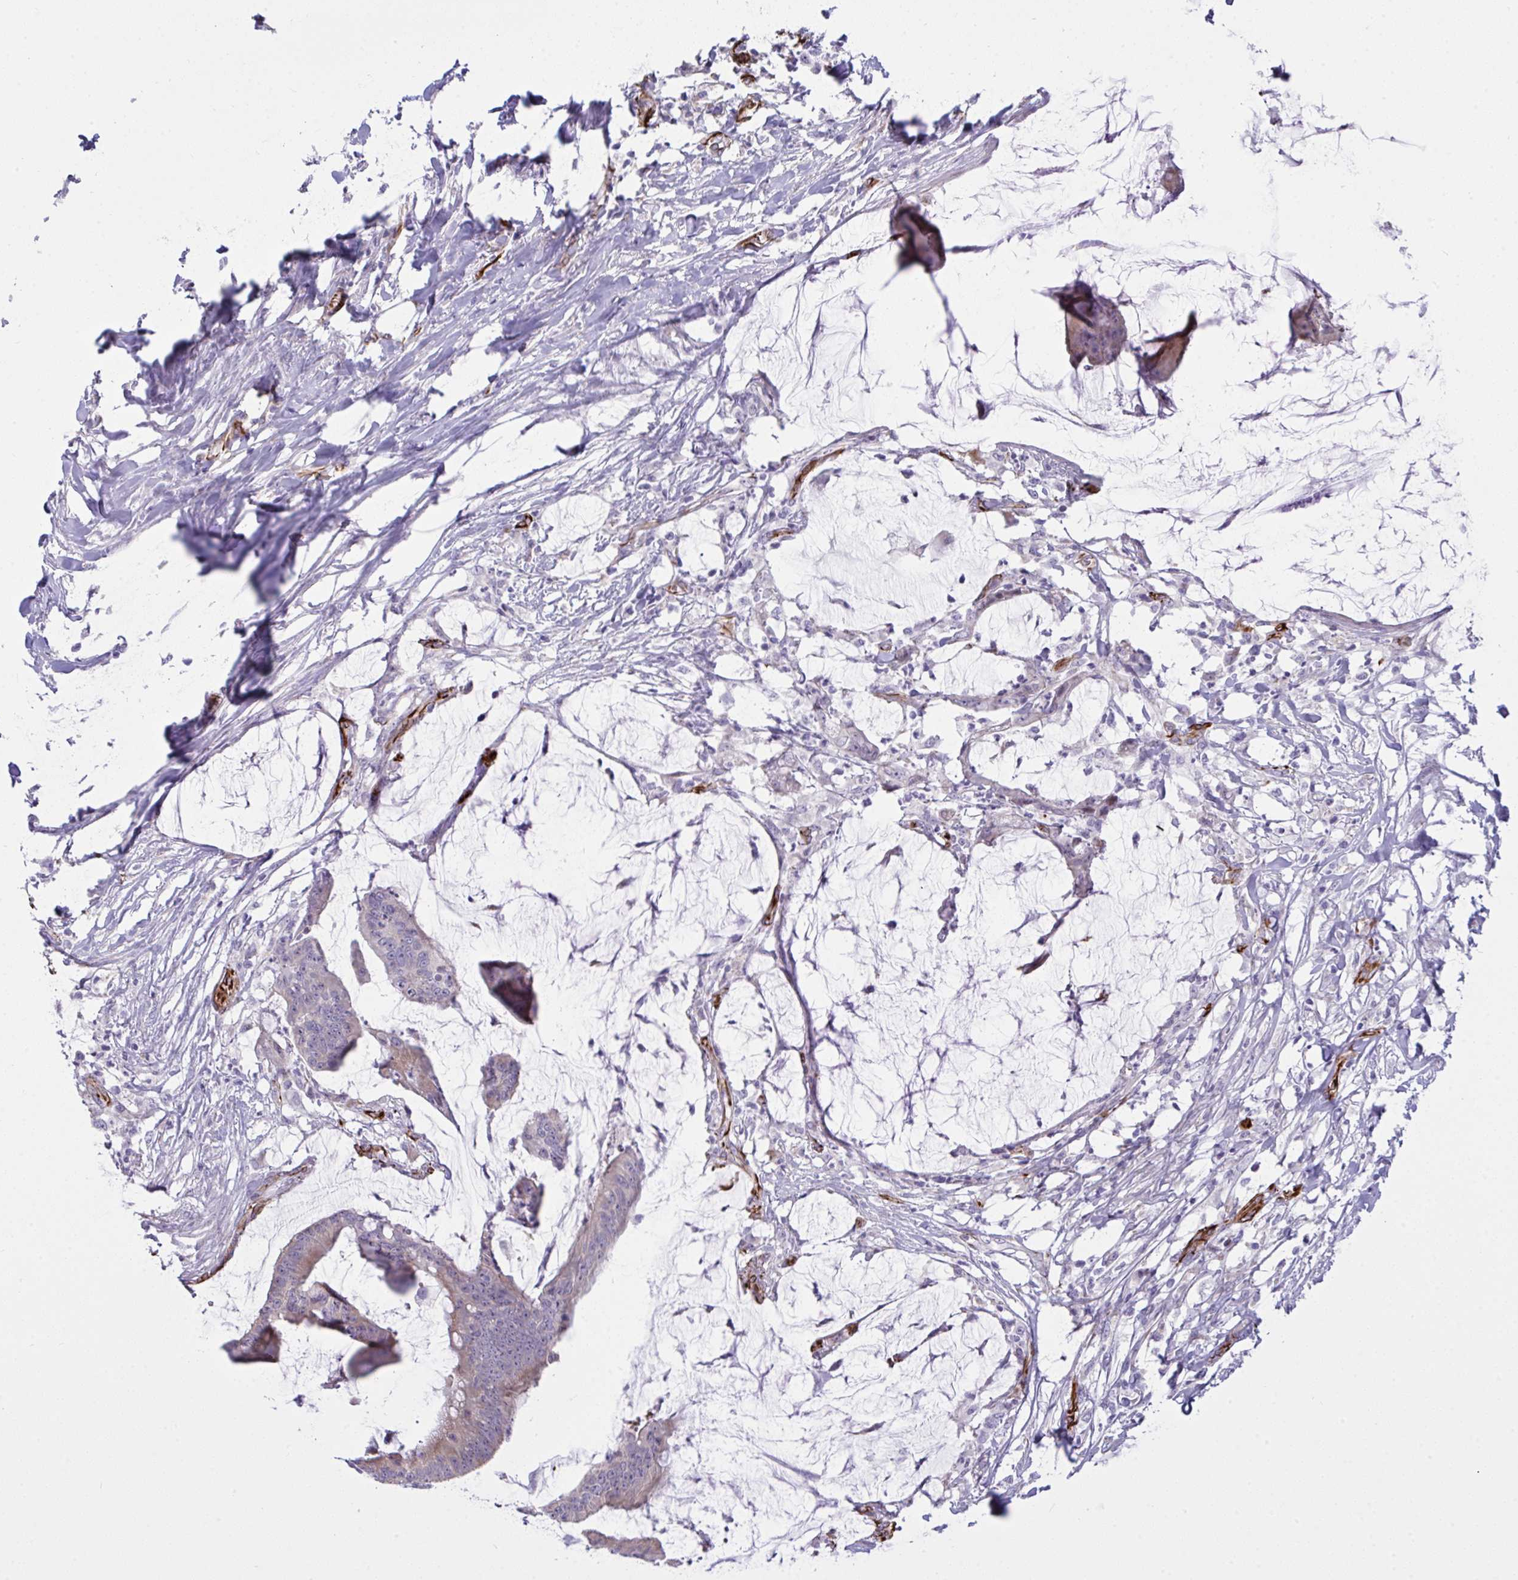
{"staining": {"intensity": "negative", "quantity": "none", "location": "none"}, "tissue": "colorectal cancer", "cell_type": "Tumor cells", "image_type": "cancer", "snomed": [{"axis": "morphology", "description": "Adenocarcinoma, NOS"}, {"axis": "topography", "description": "Colon"}], "caption": "This image is of colorectal adenocarcinoma stained with immunohistochemistry to label a protein in brown with the nuclei are counter-stained blue. There is no staining in tumor cells.", "gene": "SLC35B1", "patient": {"sex": "male", "age": 62}}